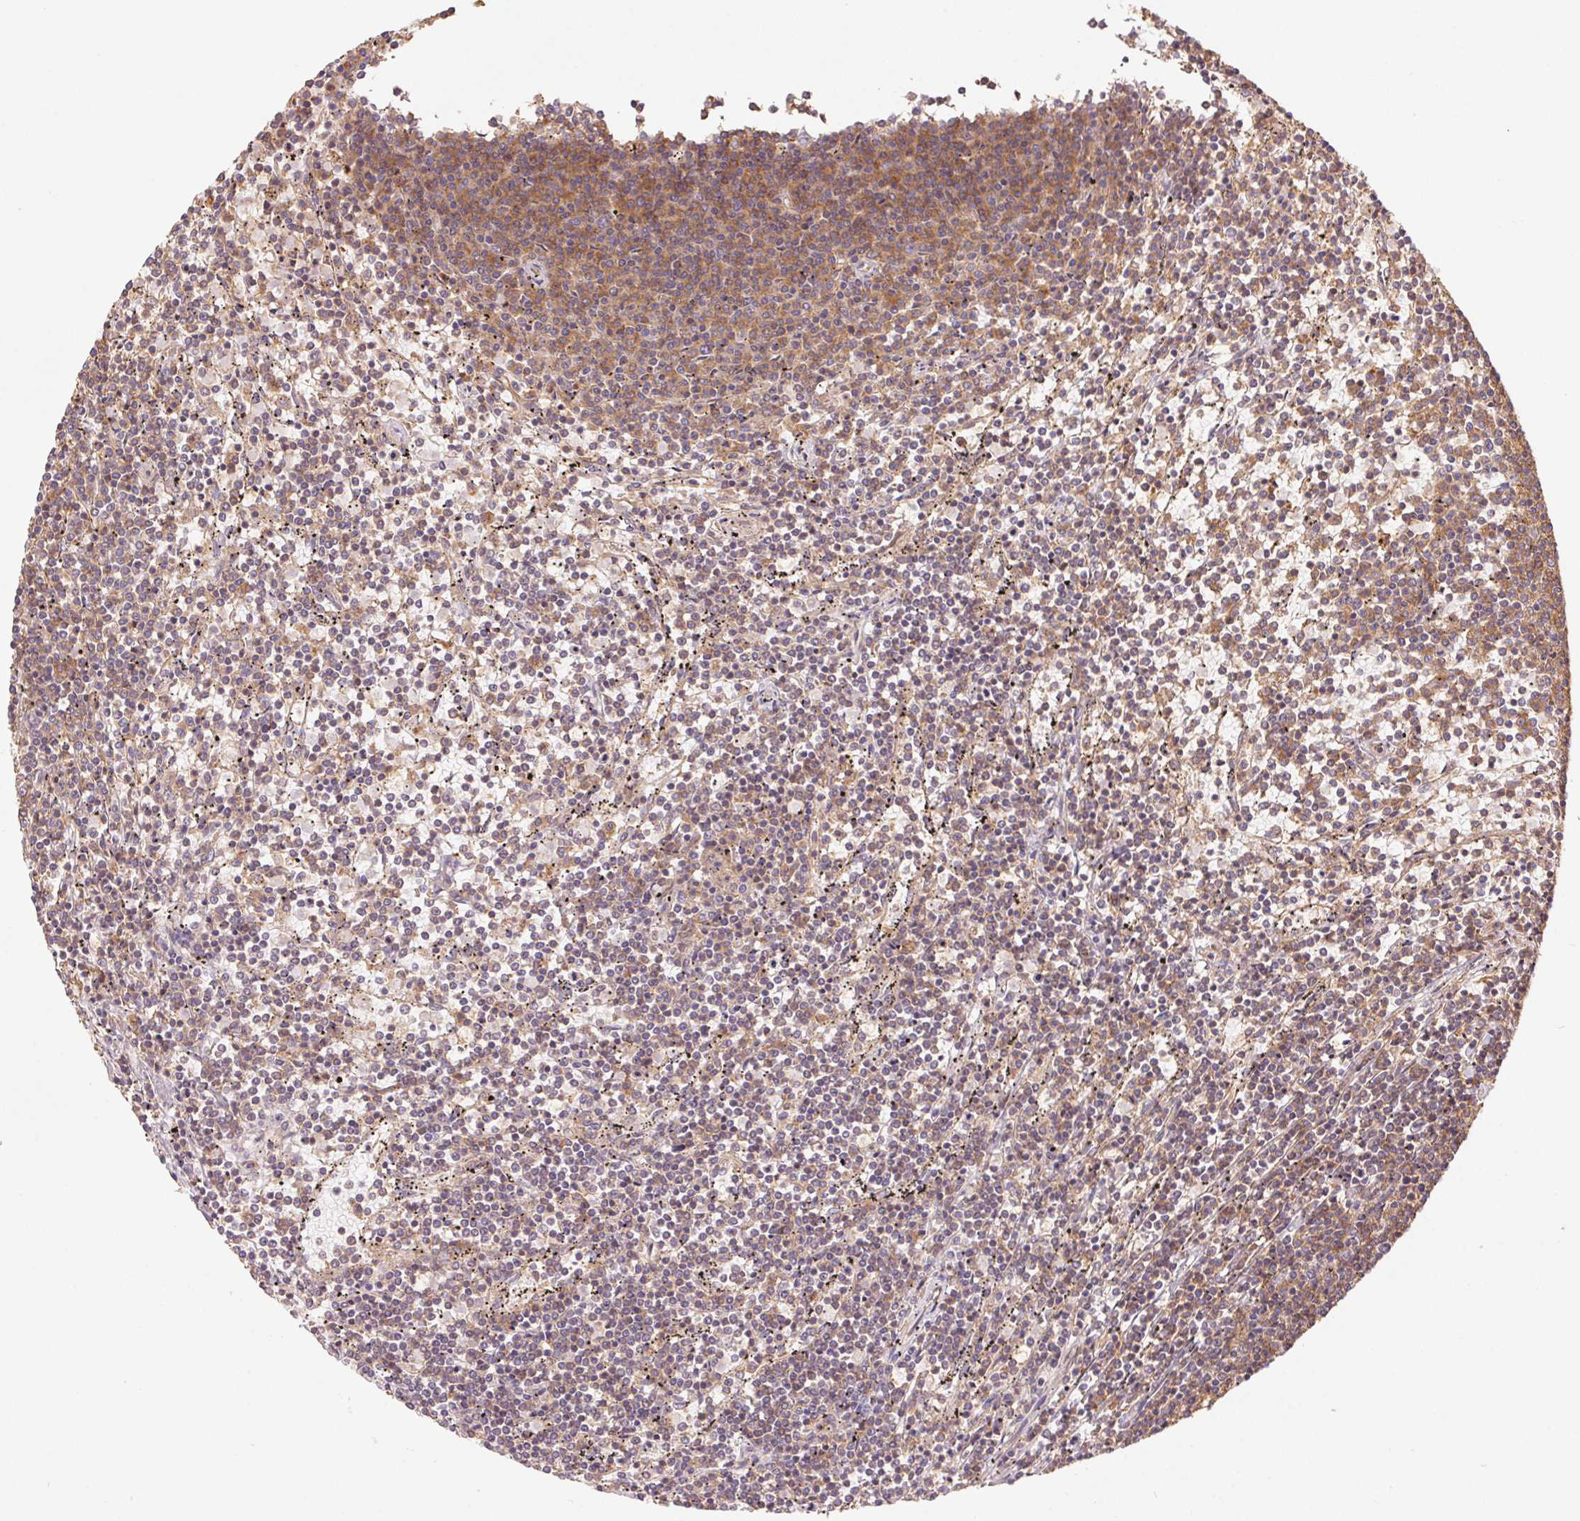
{"staining": {"intensity": "moderate", "quantity": "25%-75%", "location": "cytoplasmic/membranous"}, "tissue": "lymphoma", "cell_type": "Tumor cells", "image_type": "cancer", "snomed": [{"axis": "morphology", "description": "Malignant lymphoma, non-Hodgkin's type, Low grade"}, {"axis": "topography", "description": "Spleen"}], "caption": "There is medium levels of moderate cytoplasmic/membranous staining in tumor cells of malignant lymphoma, non-Hodgkin's type (low-grade), as demonstrated by immunohistochemical staining (brown color).", "gene": "TUBA3D", "patient": {"sex": "female", "age": 50}}